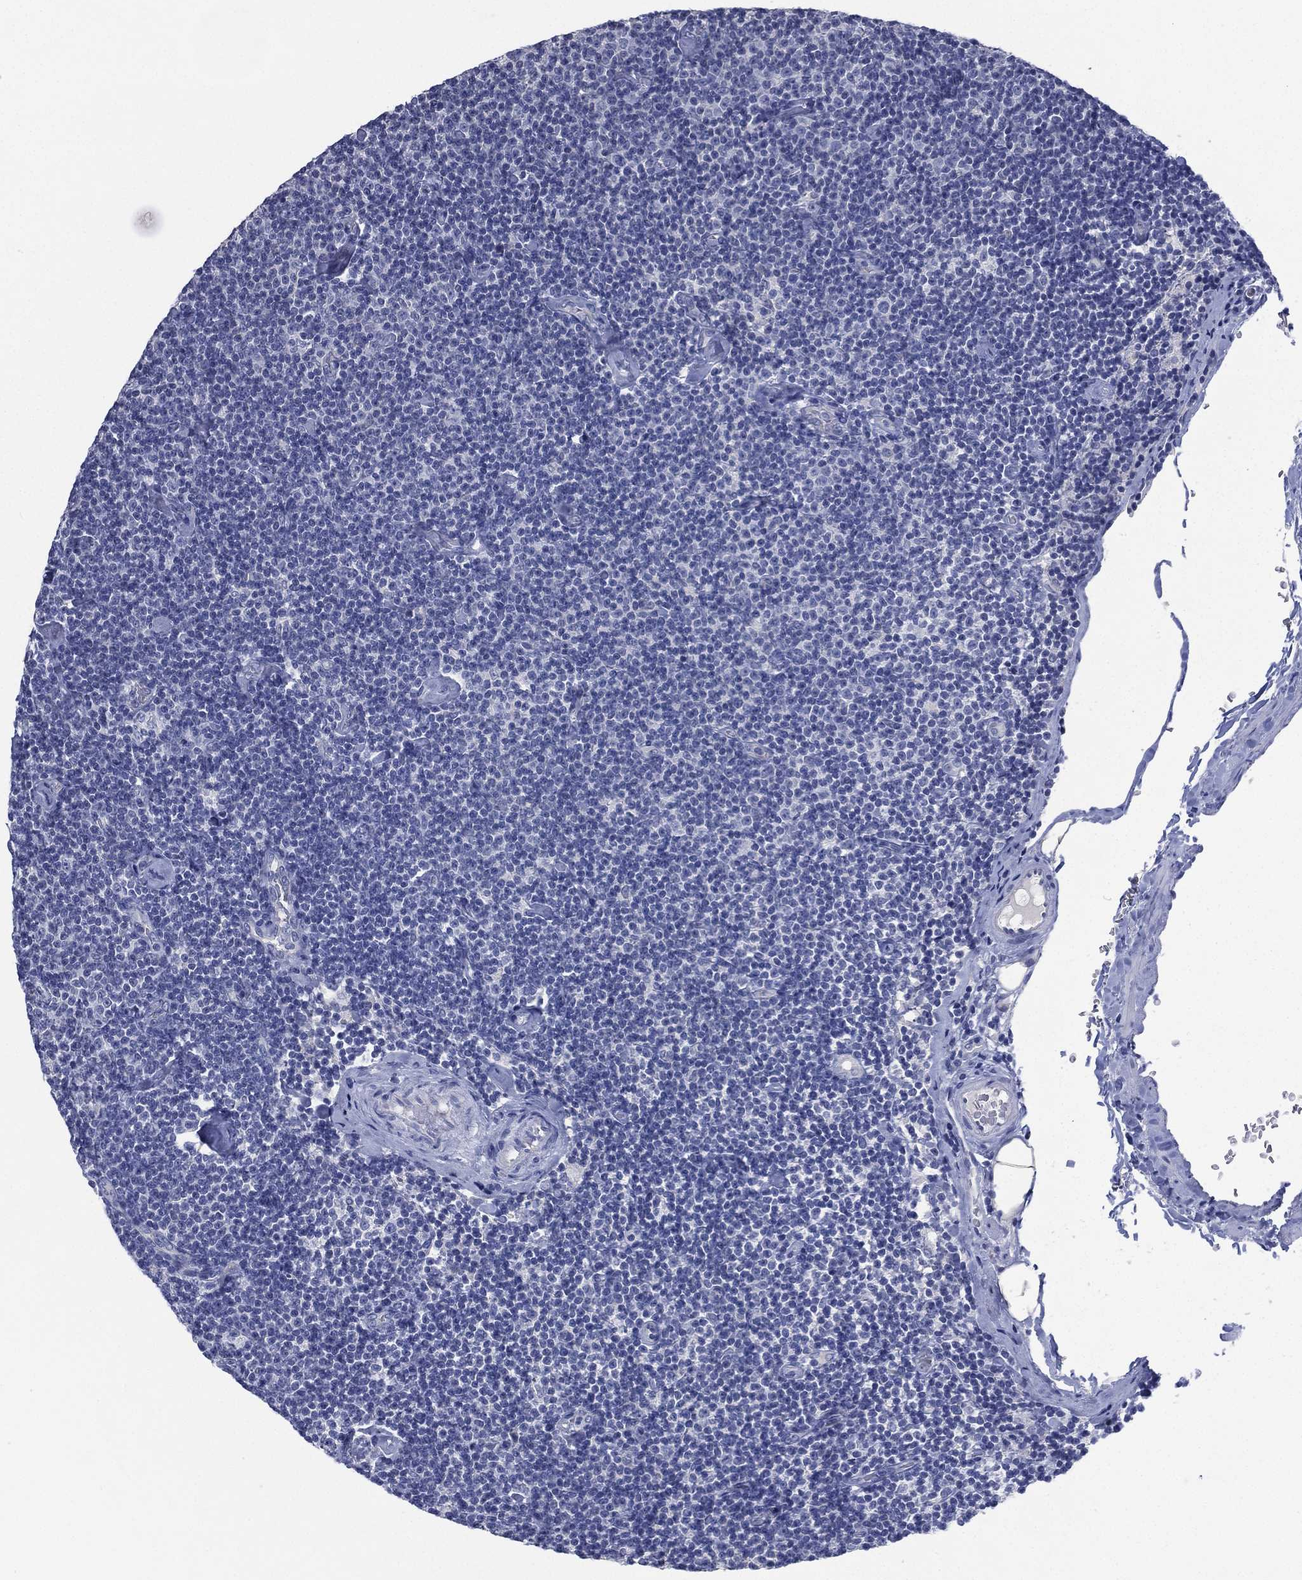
{"staining": {"intensity": "negative", "quantity": "none", "location": "none"}, "tissue": "lymphoma", "cell_type": "Tumor cells", "image_type": "cancer", "snomed": [{"axis": "morphology", "description": "Malignant lymphoma, non-Hodgkin's type, Low grade"}, {"axis": "topography", "description": "Lymph node"}], "caption": "A high-resolution photomicrograph shows IHC staining of low-grade malignant lymphoma, non-Hodgkin's type, which exhibits no significant positivity in tumor cells.", "gene": "KRT35", "patient": {"sex": "male", "age": 81}}